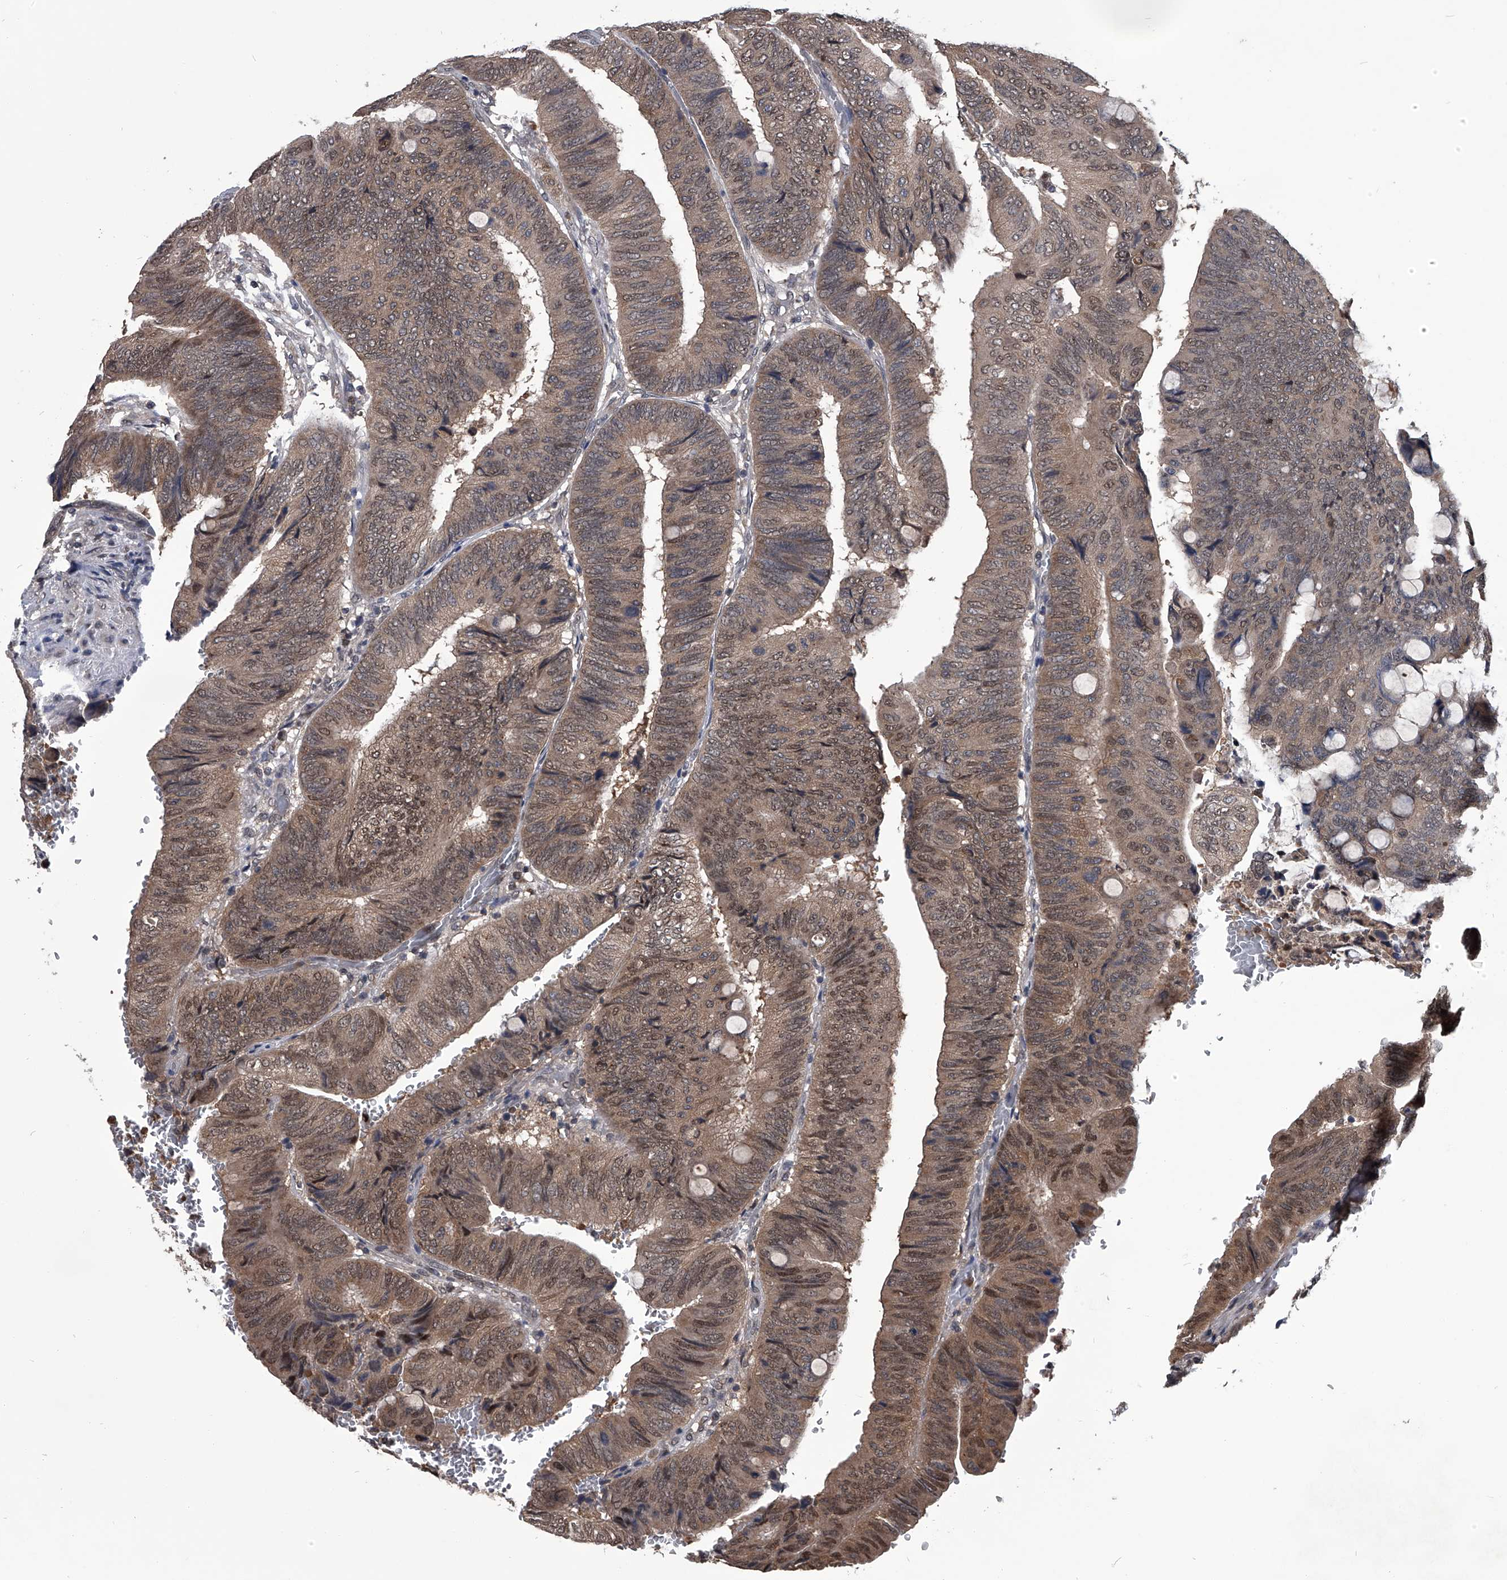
{"staining": {"intensity": "moderate", "quantity": ">75%", "location": "cytoplasmic/membranous,nuclear"}, "tissue": "colorectal cancer", "cell_type": "Tumor cells", "image_type": "cancer", "snomed": [{"axis": "morphology", "description": "Normal tissue, NOS"}, {"axis": "morphology", "description": "Adenocarcinoma, NOS"}, {"axis": "topography", "description": "Rectum"}, {"axis": "topography", "description": "Peripheral nerve tissue"}], "caption": "DAB (3,3'-diaminobenzidine) immunohistochemical staining of colorectal adenocarcinoma exhibits moderate cytoplasmic/membranous and nuclear protein positivity in about >75% of tumor cells. The protein is shown in brown color, while the nuclei are stained blue.", "gene": "TSNAX", "patient": {"sex": "male", "age": 92}}